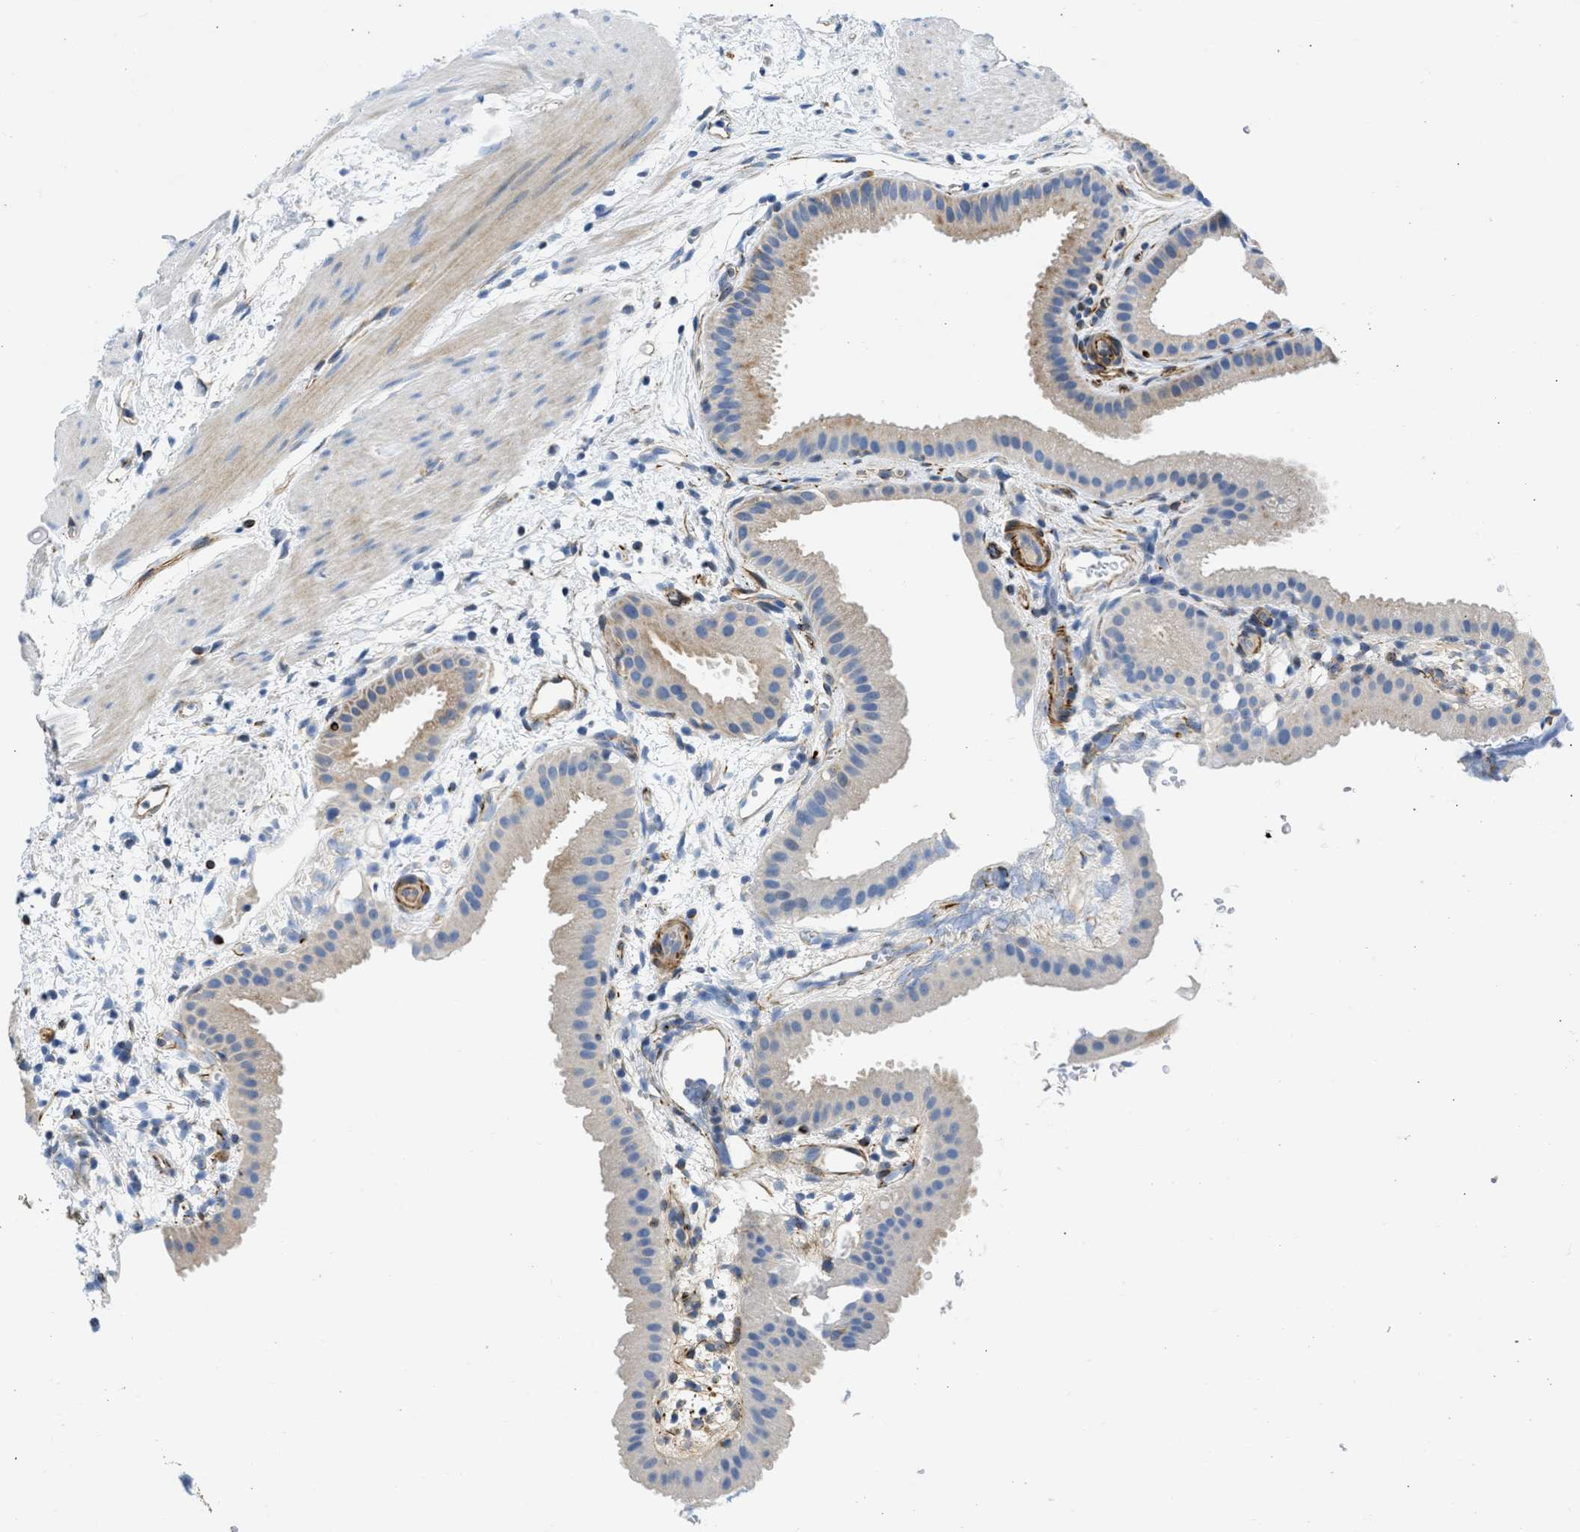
{"staining": {"intensity": "moderate", "quantity": "25%-75%", "location": "cytoplasmic/membranous"}, "tissue": "gallbladder", "cell_type": "Glandular cells", "image_type": "normal", "snomed": [{"axis": "morphology", "description": "Normal tissue, NOS"}, {"axis": "topography", "description": "Gallbladder"}], "caption": "Glandular cells reveal medium levels of moderate cytoplasmic/membranous staining in about 25%-75% of cells in normal human gallbladder.", "gene": "ULK4", "patient": {"sex": "female", "age": 64}}